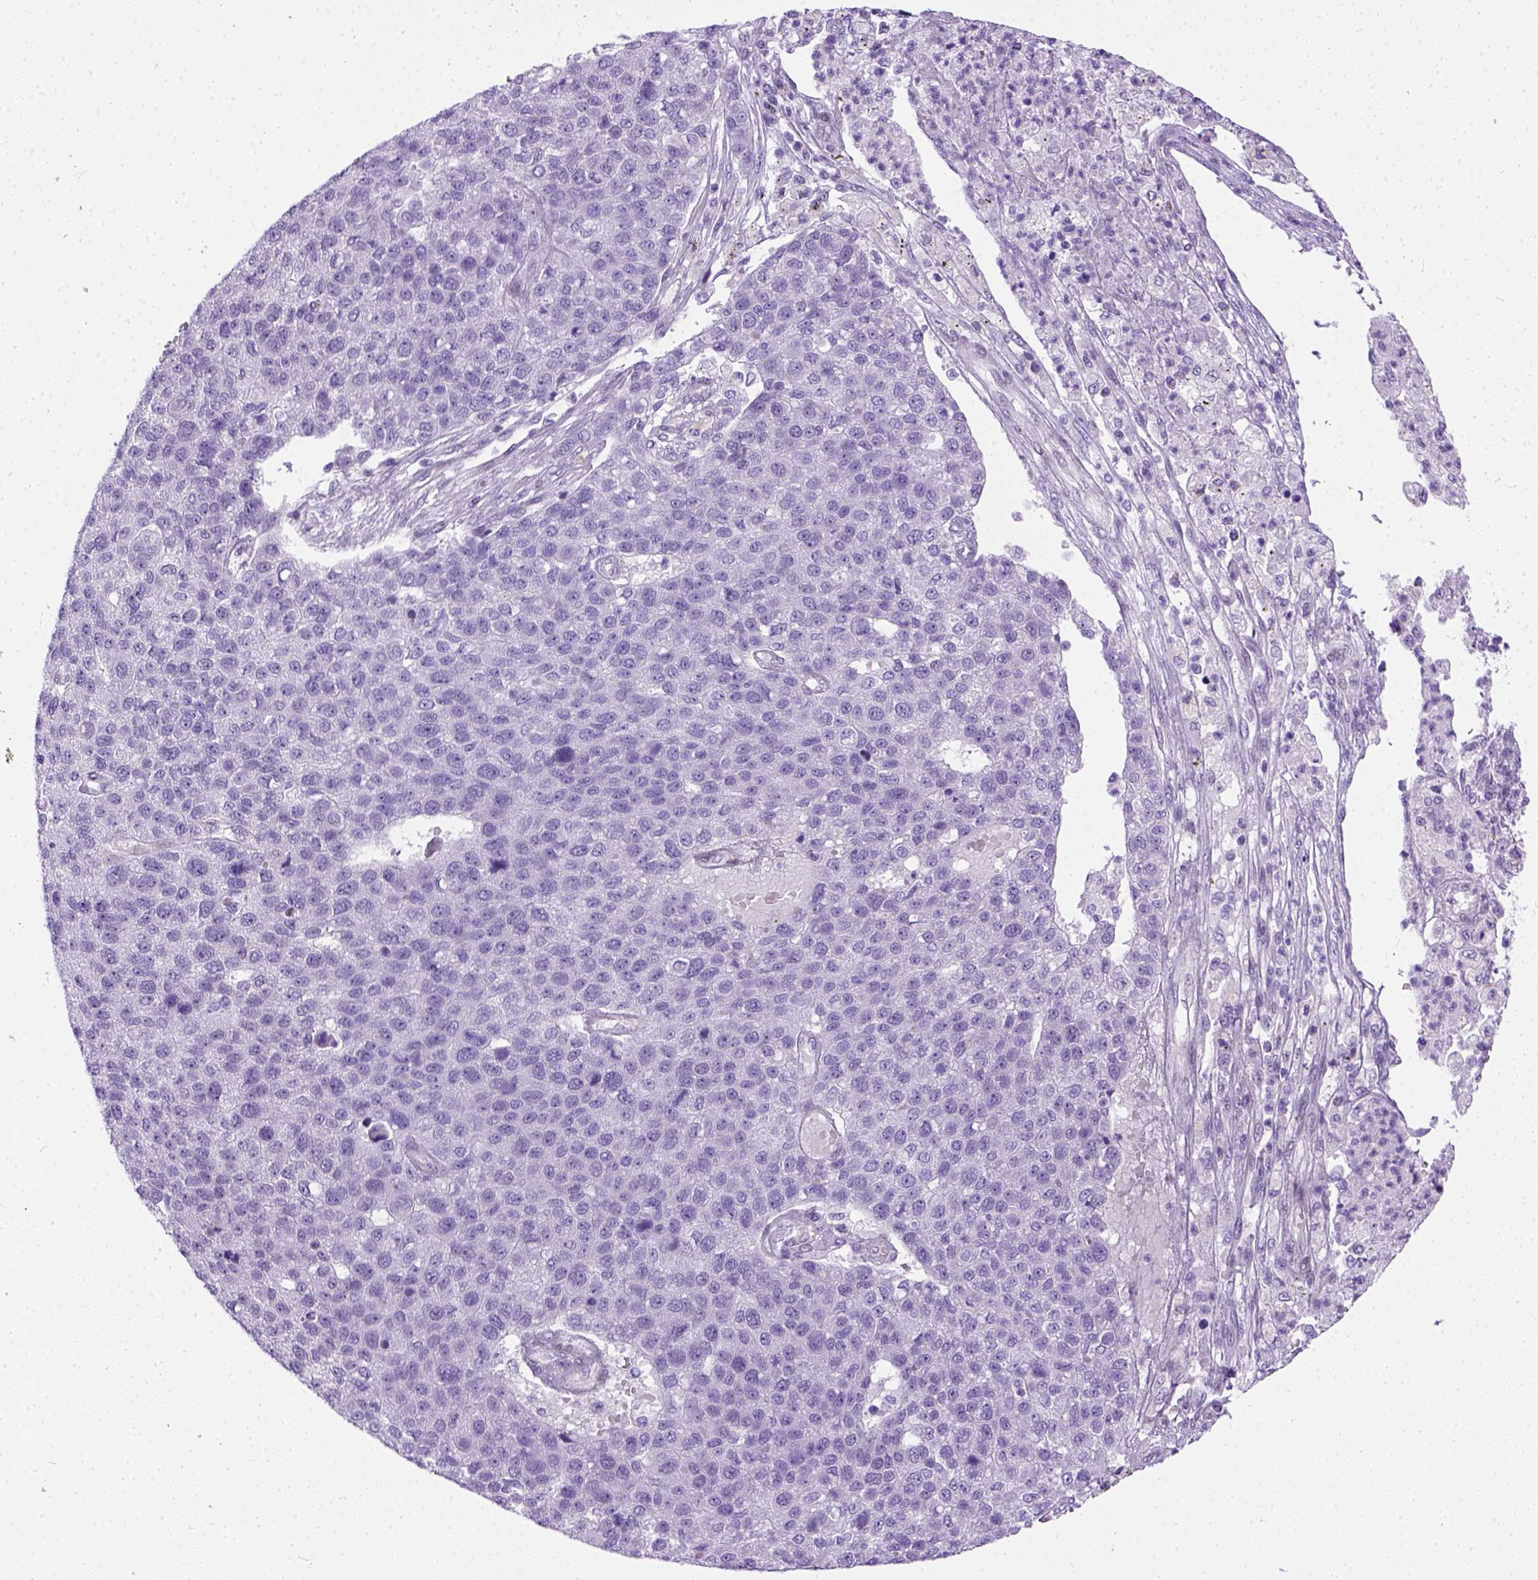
{"staining": {"intensity": "negative", "quantity": "none", "location": "none"}, "tissue": "pancreatic cancer", "cell_type": "Tumor cells", "image_type": "cancer", "snomed": [{"axis": "morphology", "description": "Adenocarcinoma, NOS"}, {"axis": "topography", "description": "Pancreas"}], "caption": "Immunohistochemistry image of pancreatic adenocarcinoma stained for a protein (brown), which reveals no expression in tumor cells.", "gene": "FAM184B", "patient": {"sex": "female", "age": 61}}